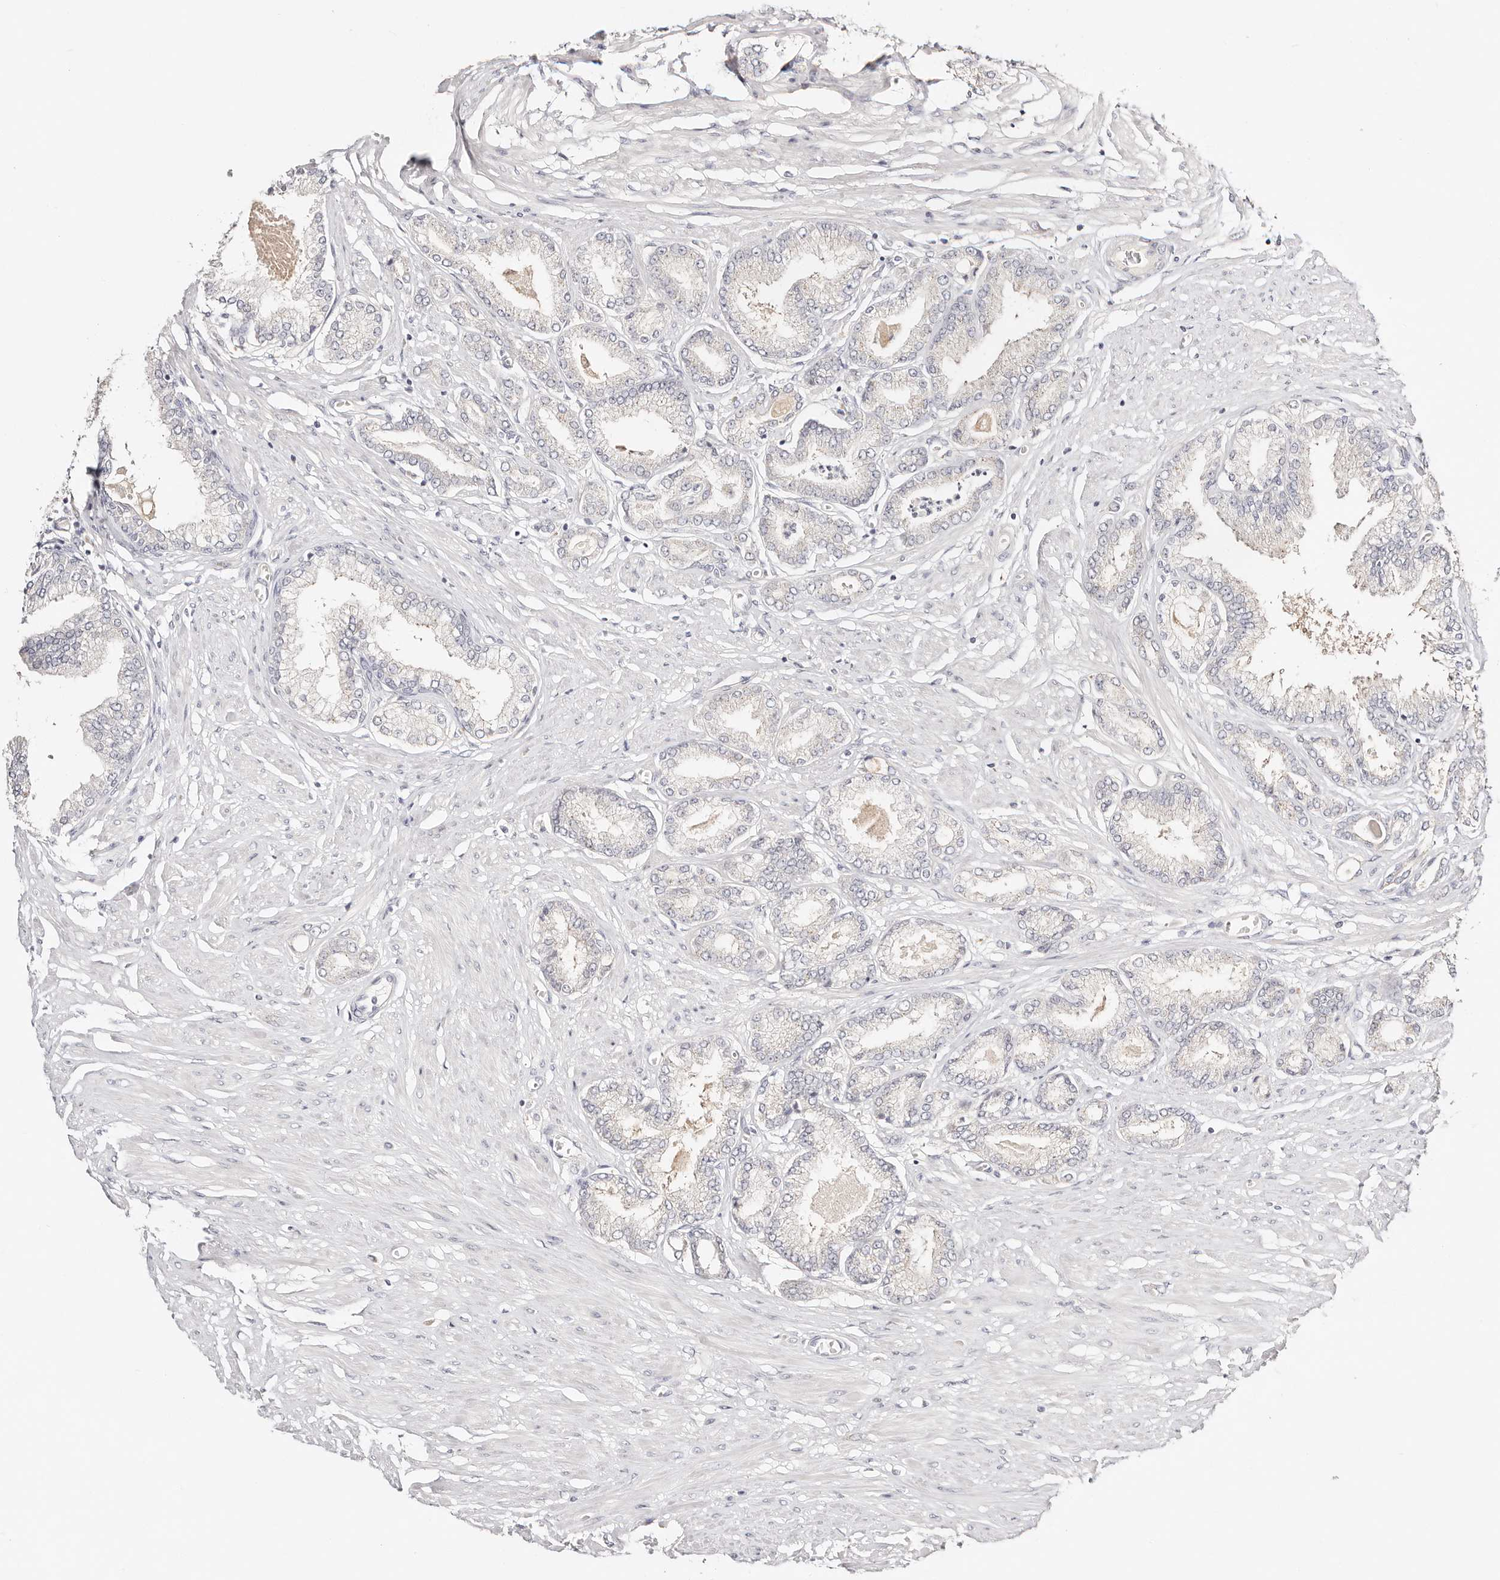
{"staining": {"intensity": "negative", "quantity": "none", "location": "none"}, "tissue": "prostate cancer", "cell_type": "Tumor cells", "image_type": "cancer", "snomed": [{"axis": "morphology", "description": "Adenocarcinoma, Low grade"}, {"axis": "topography", "description": "Prostate"}], "caption": "Human adenocarcinoma (low-grade) (prostate) stained for a protein using immunohistochemistry (IHC) displays no positivity in tumor cells.", "gene": "DNASE1", "patient": {"sex": "male", "age": 63}}